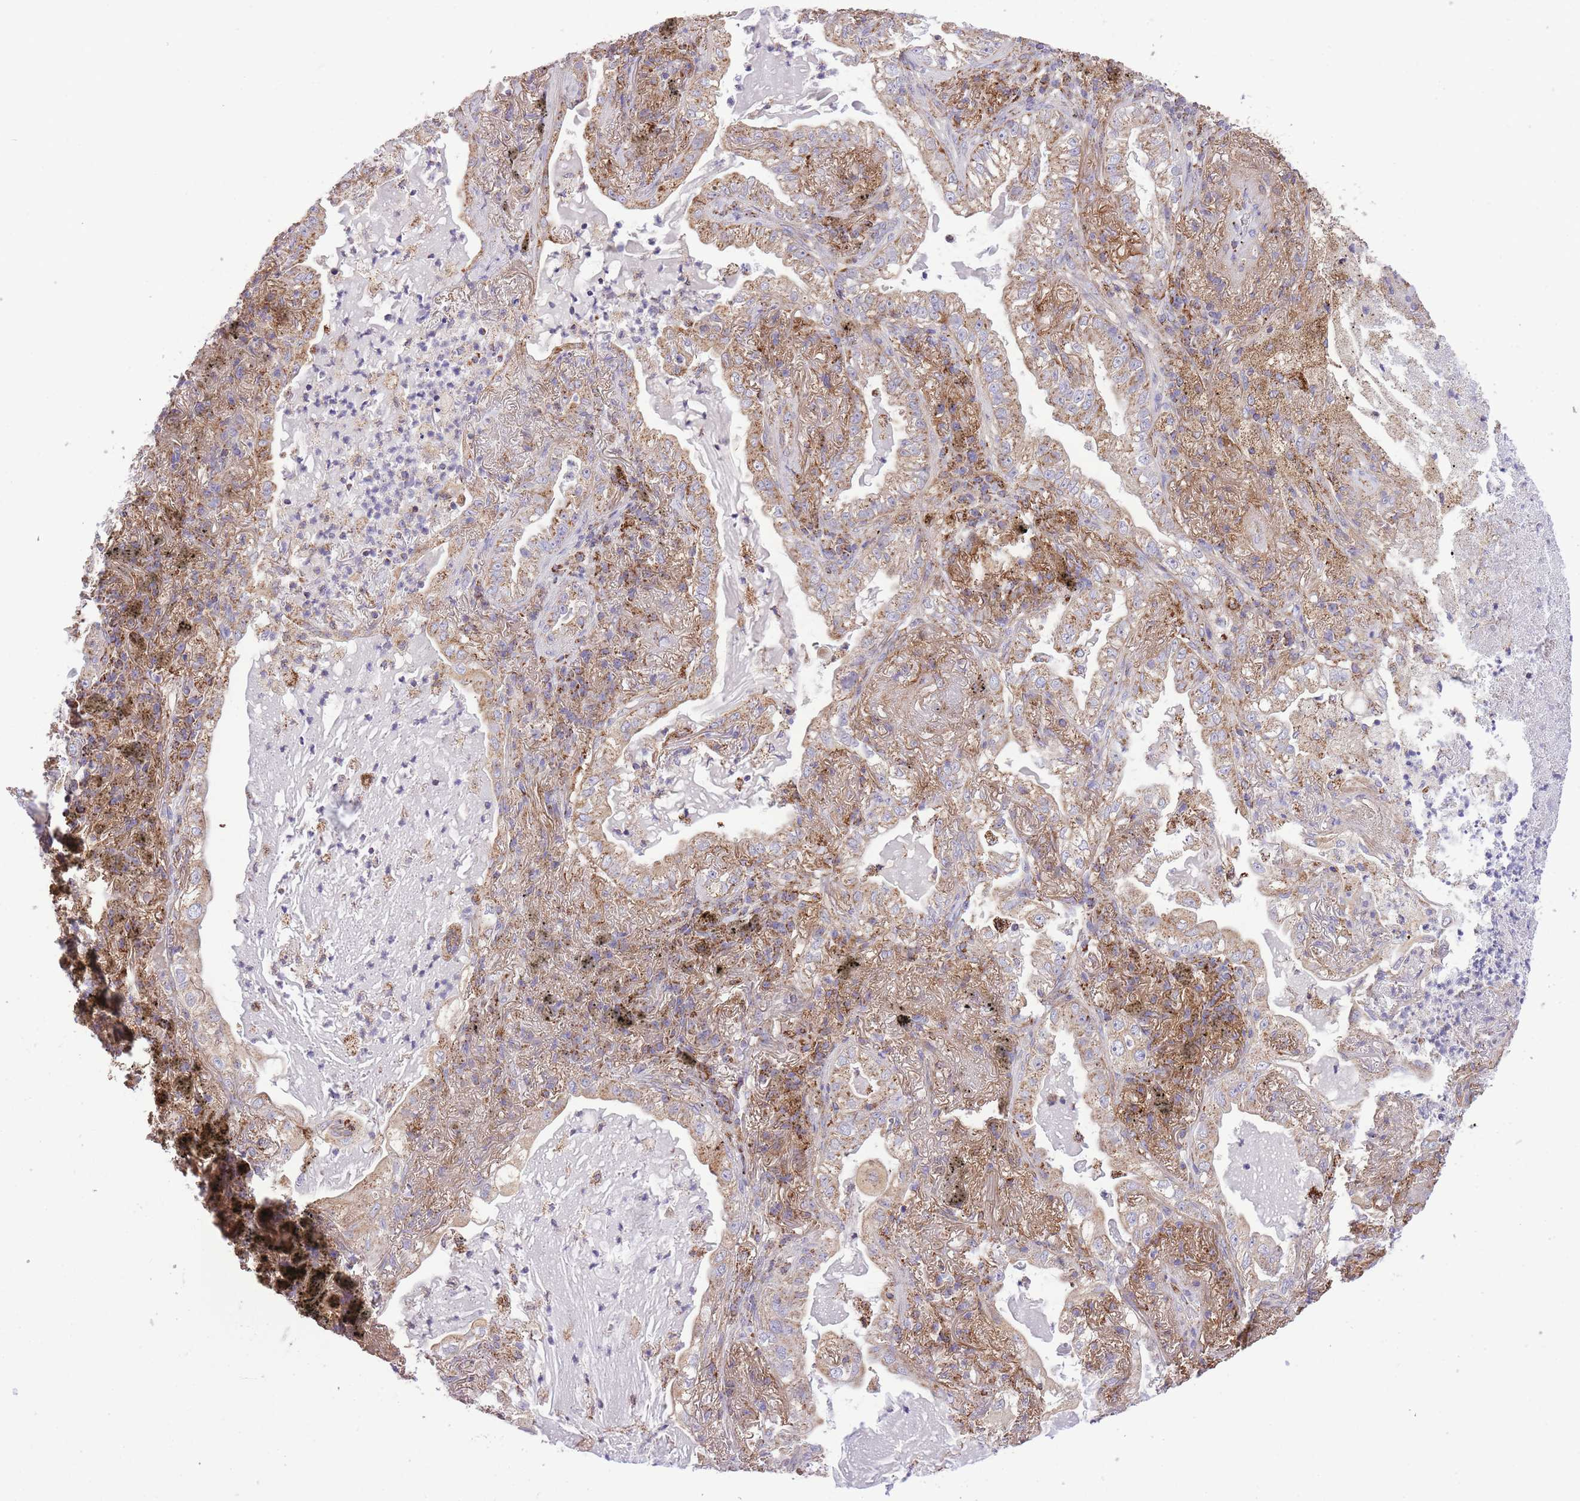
{"staining": {"intensity": "weak", "quantity": ">75%", "location": "cytoplasmic/membranous"}, "tissue": "lung cancer", "cell_type": "Tumor cells", "image_type": "cancer", "snomed": [{"axis": "morphology", "description": "Adenocarcinoma, NOS"}, {"axis": "topography", "description": "Lung"}], "caption": "Immunohistochemical staining of human lung adenocarcinoma displays low levels of weak cytoplasmic/membranous protein positivity in approximately >75% of tumor cells.", "gene": "ST3GAL3", "patient": {"sex": "female", "age": 73}}